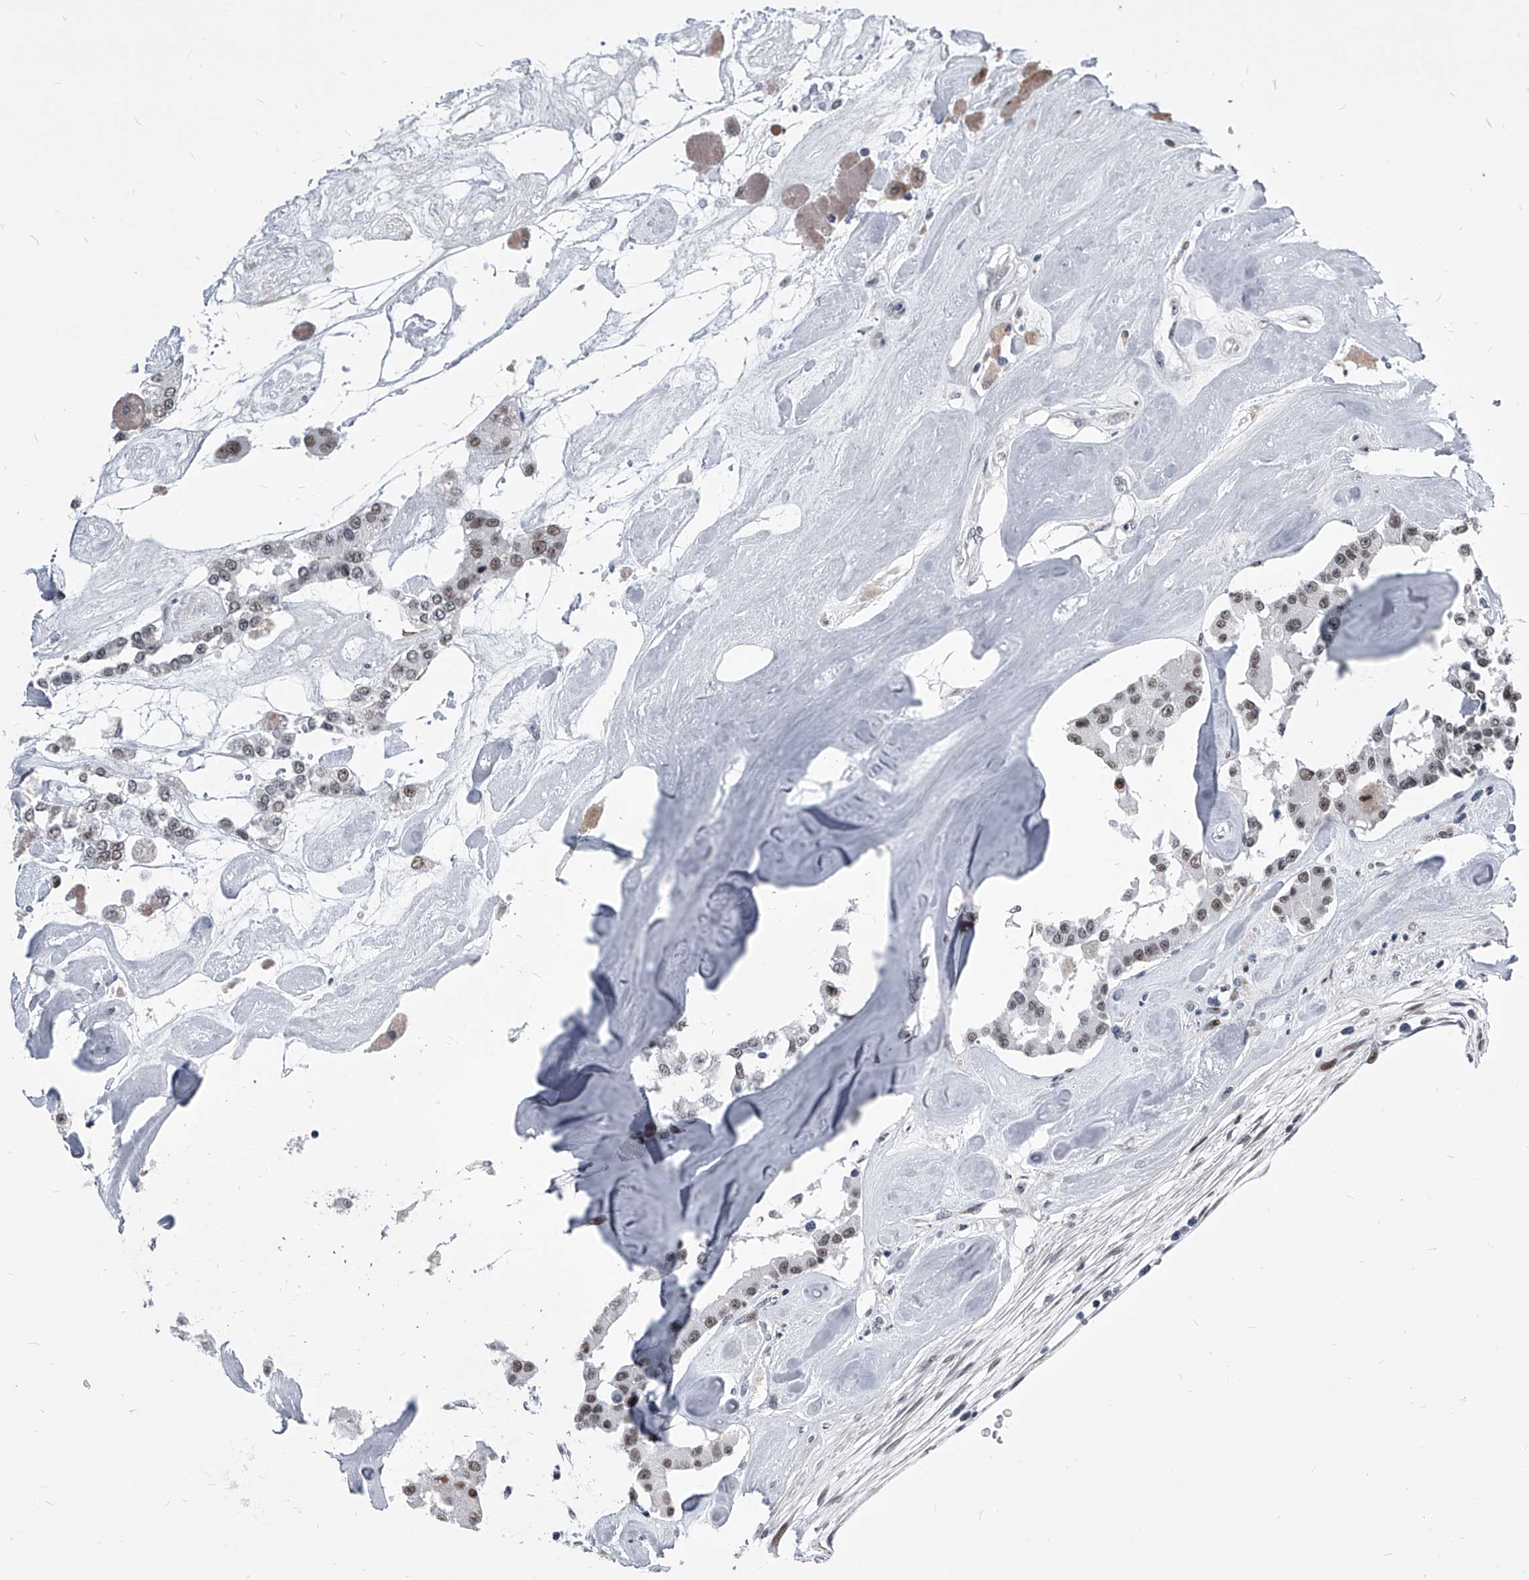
{"staining": {"intensity": "moderate", "quantity": ">75%", "location": "nuclear"}, "tissue": "carcinoid", "cell_type": "Tumor cells", "image_type": "cancer", "snomed": [{"axis": "morphology", "description": "Carcinoid, malignant, NOS"}, {"axis": "topography", "description": "Pancreas"}], "caption": "A high-resolution histopathology image shows immunohistochemistry staining of carcinoid (malignant), which exhibits moderate nuclear staining in approximately >75% of tumor cells.", "gene": "CMTR1", "patient": {"sex": "male", "age": 41}}